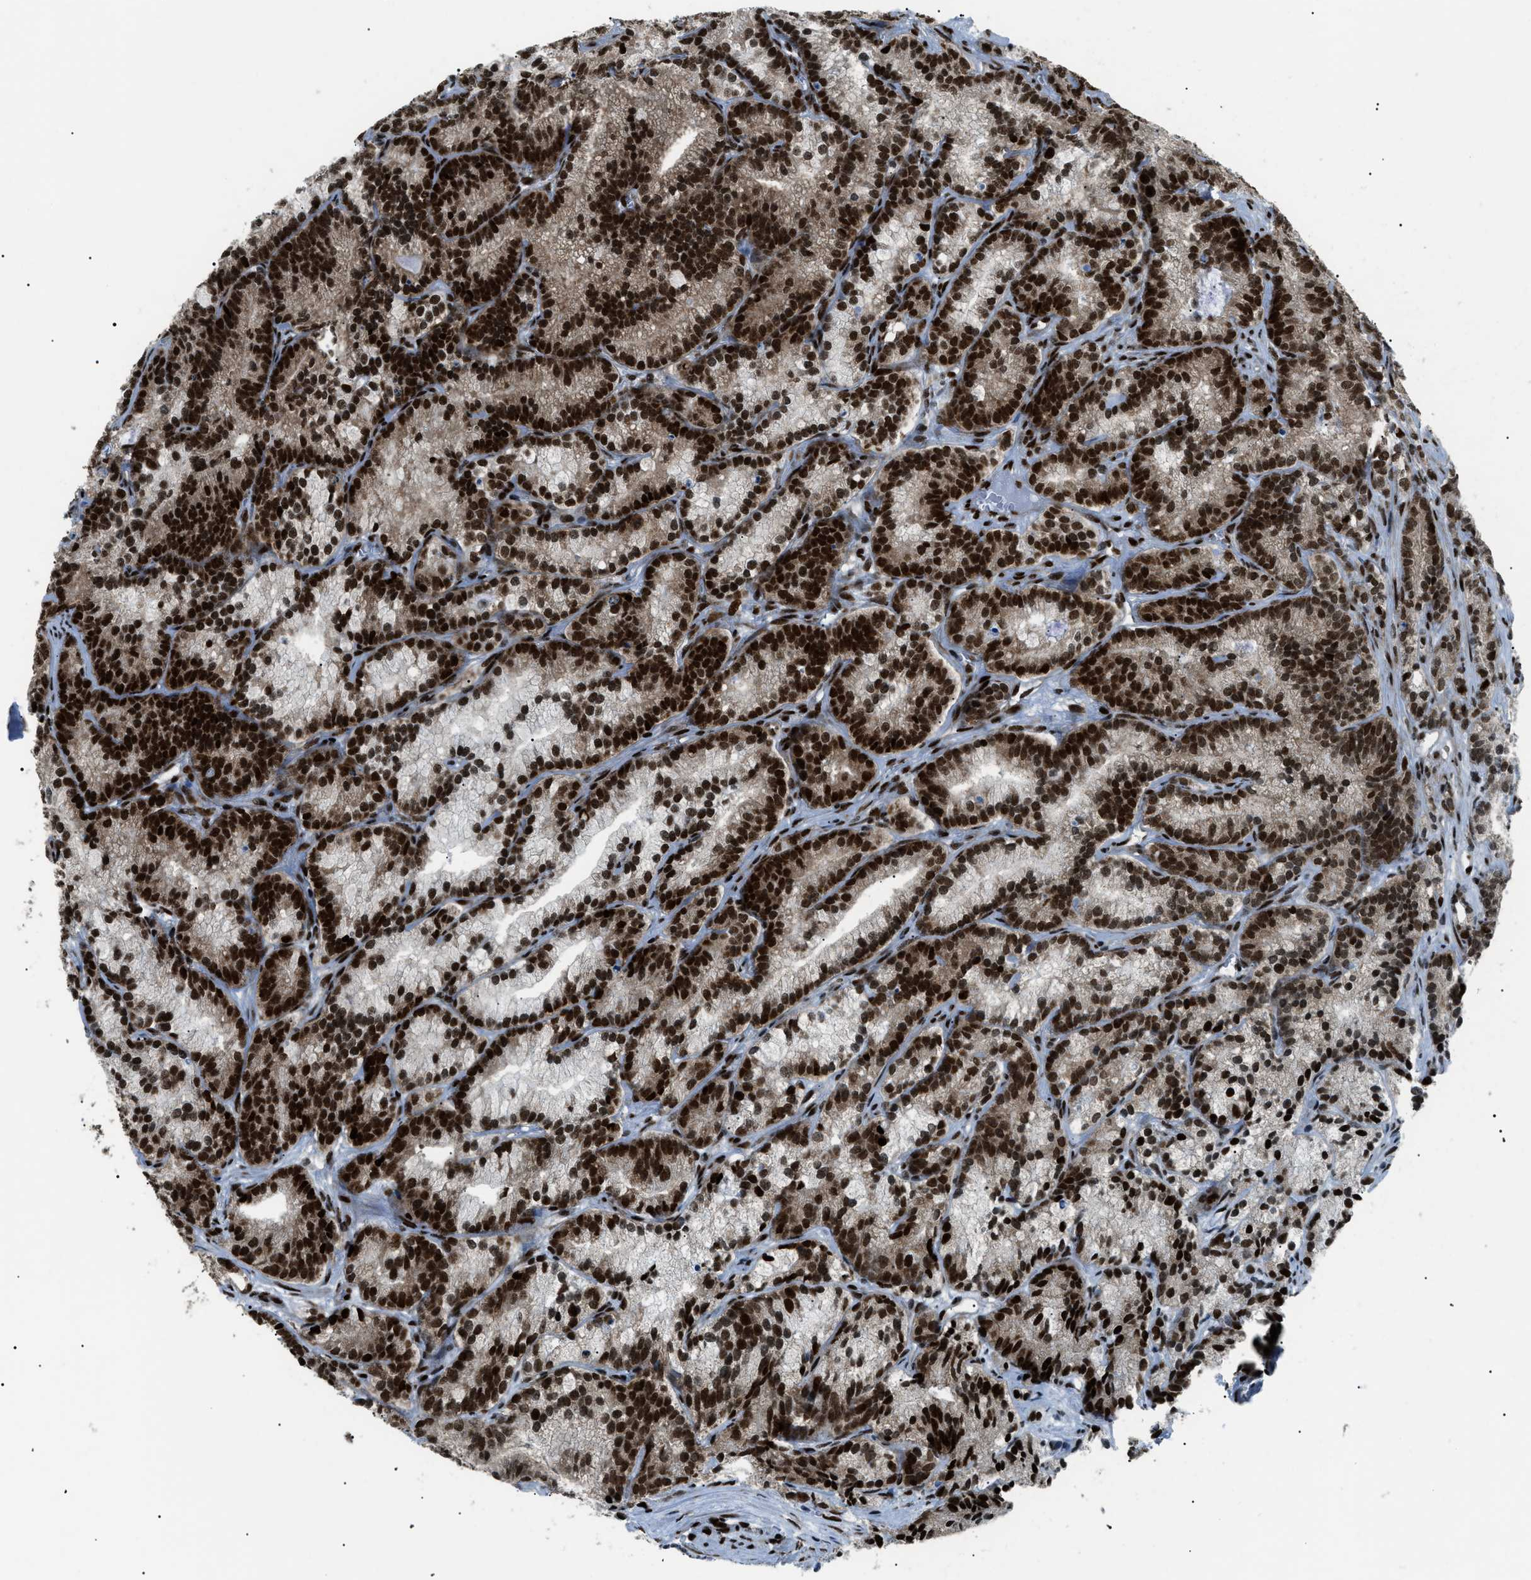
{"staining": {"intensity": "strong", "quantity": ">75%", "location": "nuclear"}, "tissue": "prostate cancer", "cell_type": "Tumor cells", "image_type": "cancer", "snomed": [{"axis": "morphology", "description": "Adenocarcinoma, Low grade"}, {"axis": "topography", "description": "Prostate"}], "caption": "Human prostate cancer (low-grade adenocarcinoma) stained with a protein marker reveals strong staining in tumor cells.", "gene": "HNRNPK", "patient": {"sex": "male", "age": 89}}